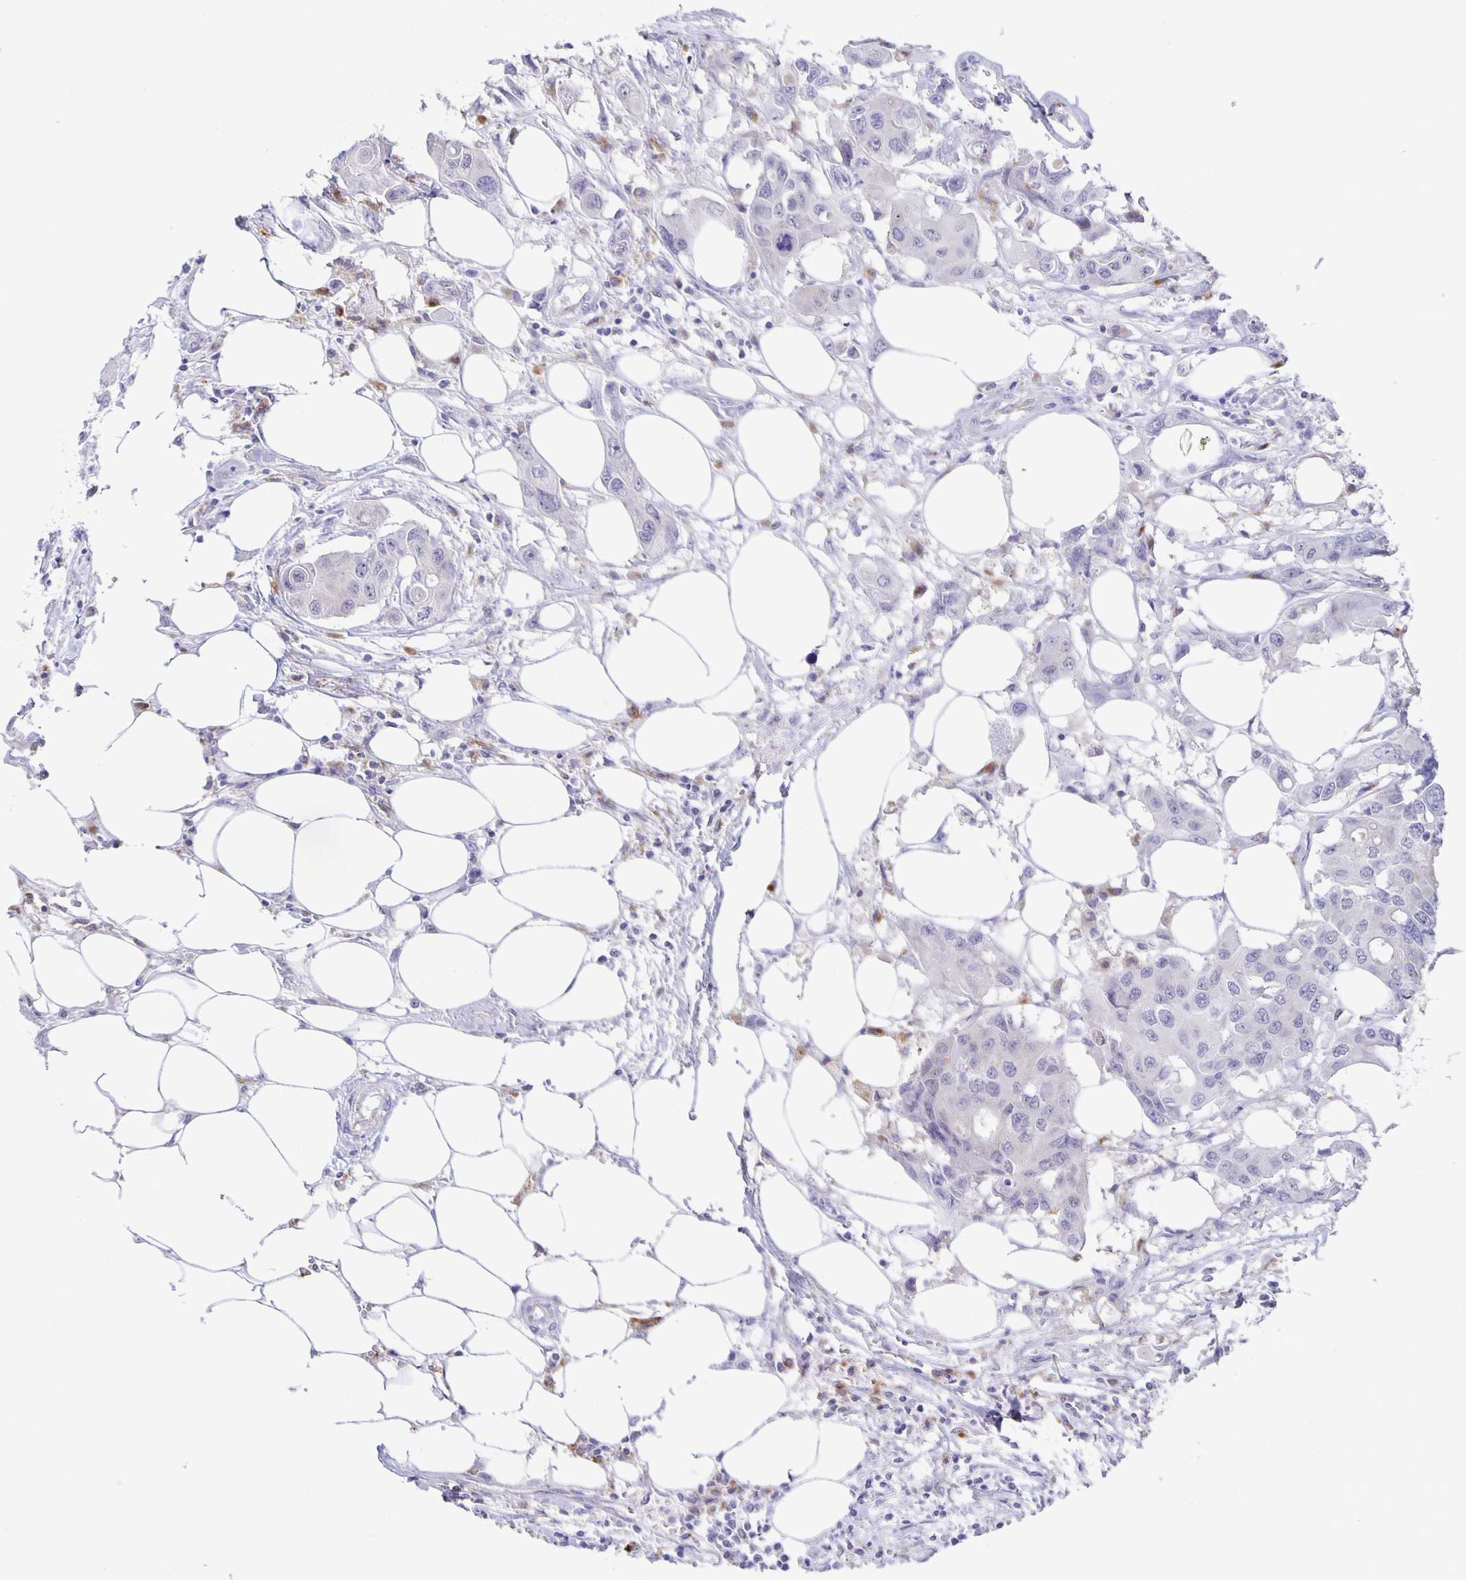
{"staining": {"intensity": "negative", "quantity": "none", "location": "none"}, "tissue": "colorectal cancer", "cell_type": "Tumor cells", "image_type": "cancer", "snomed": [{"axis": "morphology", "description": "Adenocarcinoma, NOS"}, {"axis": "topography", "description": "Colon"}], "caption": "A high-resolution image shows immunohistochemistry staining of colorectal cancer, which demonstrates no significant positivity in tumor cells. (DAB (3,3'-diaminobenzidine) IHC with hematoxylin counter stain).", "gene": "LIPA", "patient": {"sex": "male", "age": 77}}